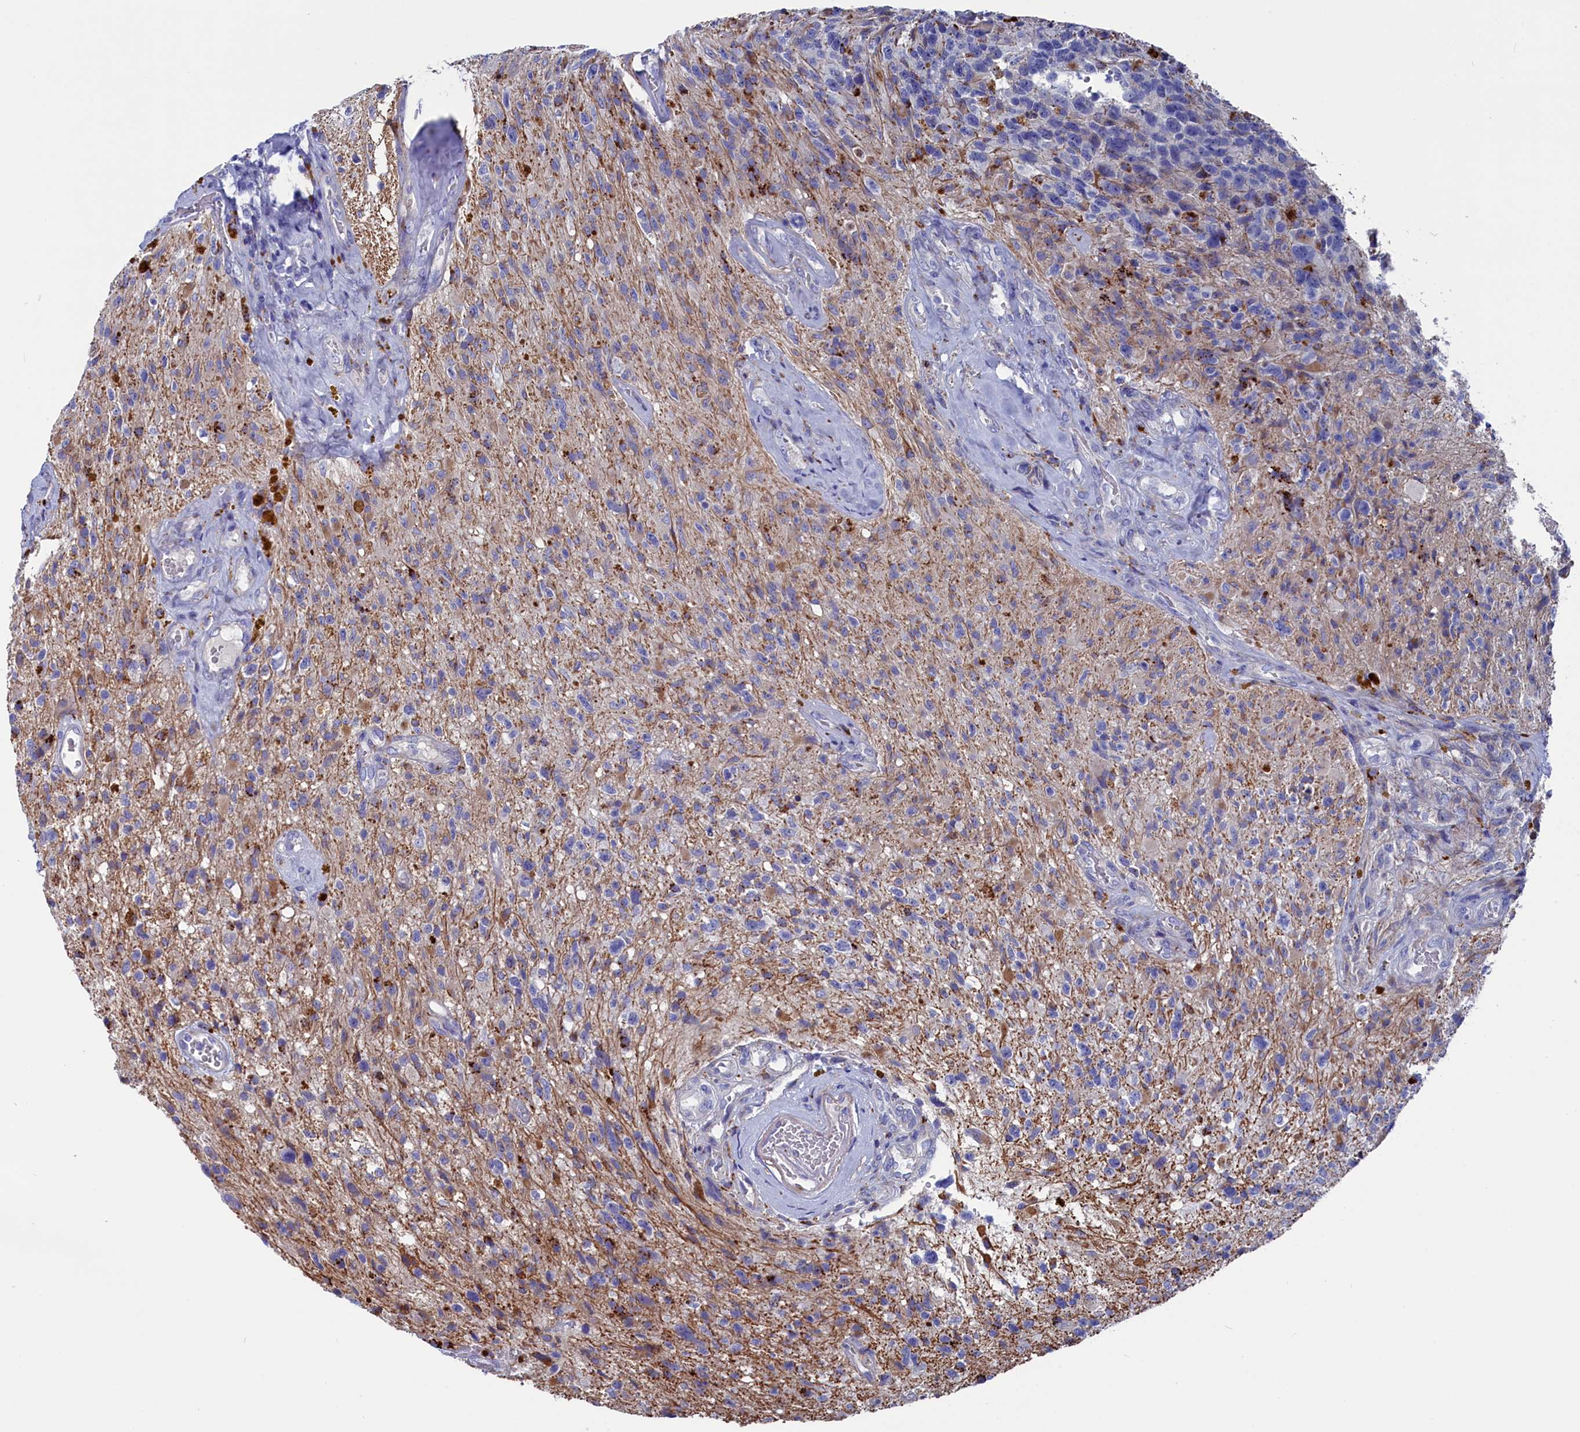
{"staining": {"intensity": "negative", "quantity": "none", "location": "none"}, "tissue": "glioma", "cell_type": "Tumor cells", "image_type": "cancer", "snomed": [{"axis": "morphology", "description": "Glioma, malignant, High grade"}, {"axis": "topography", "description": "Brain"}], "caption": "Human glioma stained for a protein using IHC shows no positivity in tumor cells.", "gene": "NUDT7", "patient": {"sex": "male", "age": 69}}